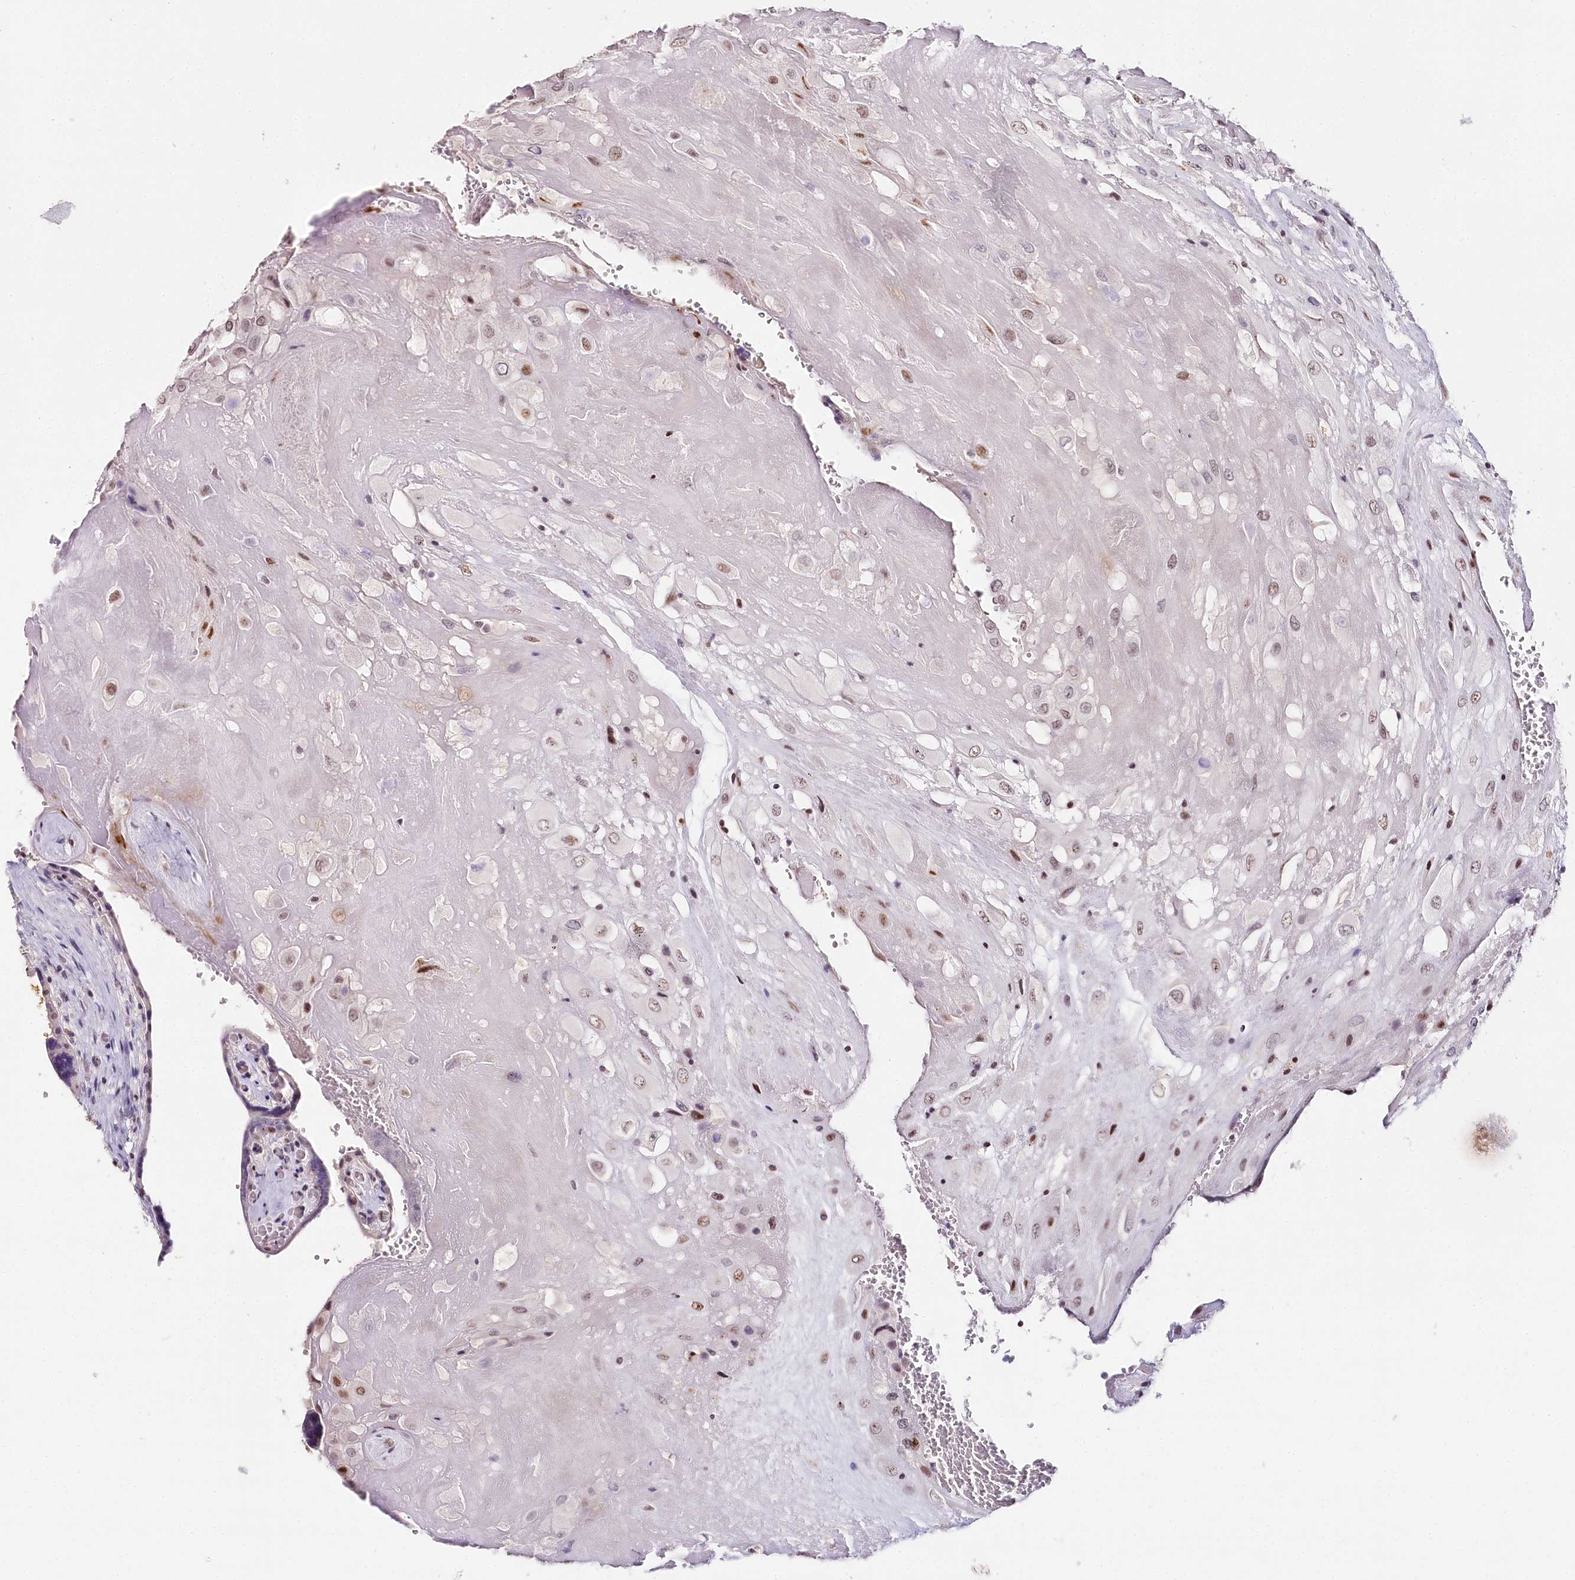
{"staining": {"intensity": "weak", "quantity": ">75%", "location": "nuclear"}, "tissue": "placenta", "cell_type": "Decidual cells", "image_type": "normal", "snomed": [{"axis": "morphology", "description": "Normal tissue, NOS"}, {"axis": "topography", "description": "Placenta"}], "caption": "This is a micrograph of immunohistochemistry (IHC) staining of unremarkable placenta, which shows weak positivity in the nuclear of decidual cells.", "gene": "TP53", "patient": {"sex": "female", "age": 37}}